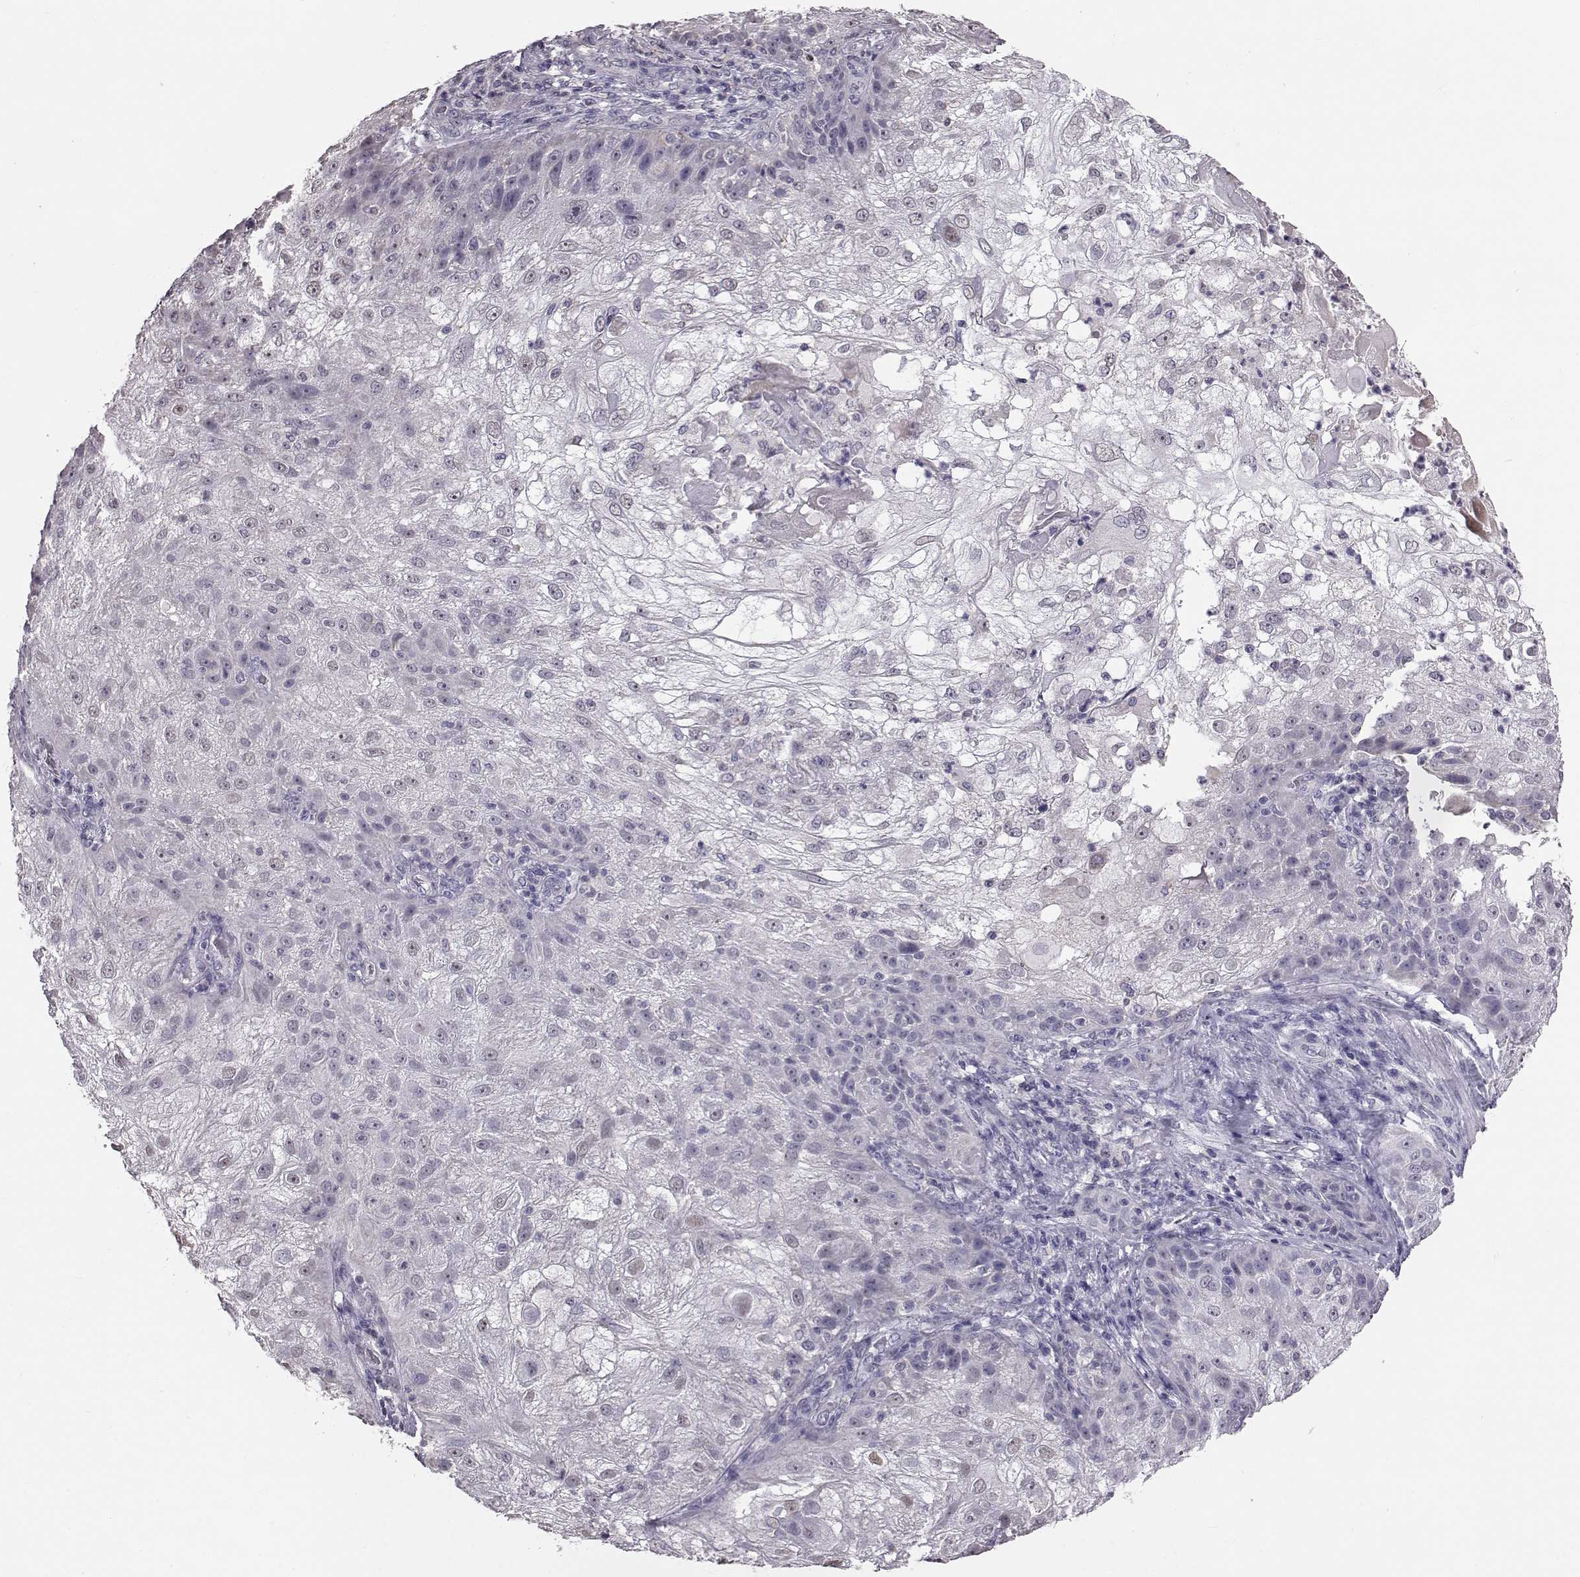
{"staining": {"intensity": "weak", "quantity": "<25%", "location": "nuclear"}, "tissue": "skin cancer", "cell_type": "Tumor cells", "image_type": "cancer", "snomed": [{"axis": "morphology", "description": "Normal tissue, NOS"}, {"axis": "morphology", "description": "Squamous cell carcinoma, NOS"}, {"axis": "topography", "description": "Skin"}], "caption": "DAB immunohistochemical staining of skin cancer (squamous cell carcinoma) demonstrates no significant staining in tumor cells.", "gene": "ALDH3A1", "patient": {"sex": "female", "age": 83}}